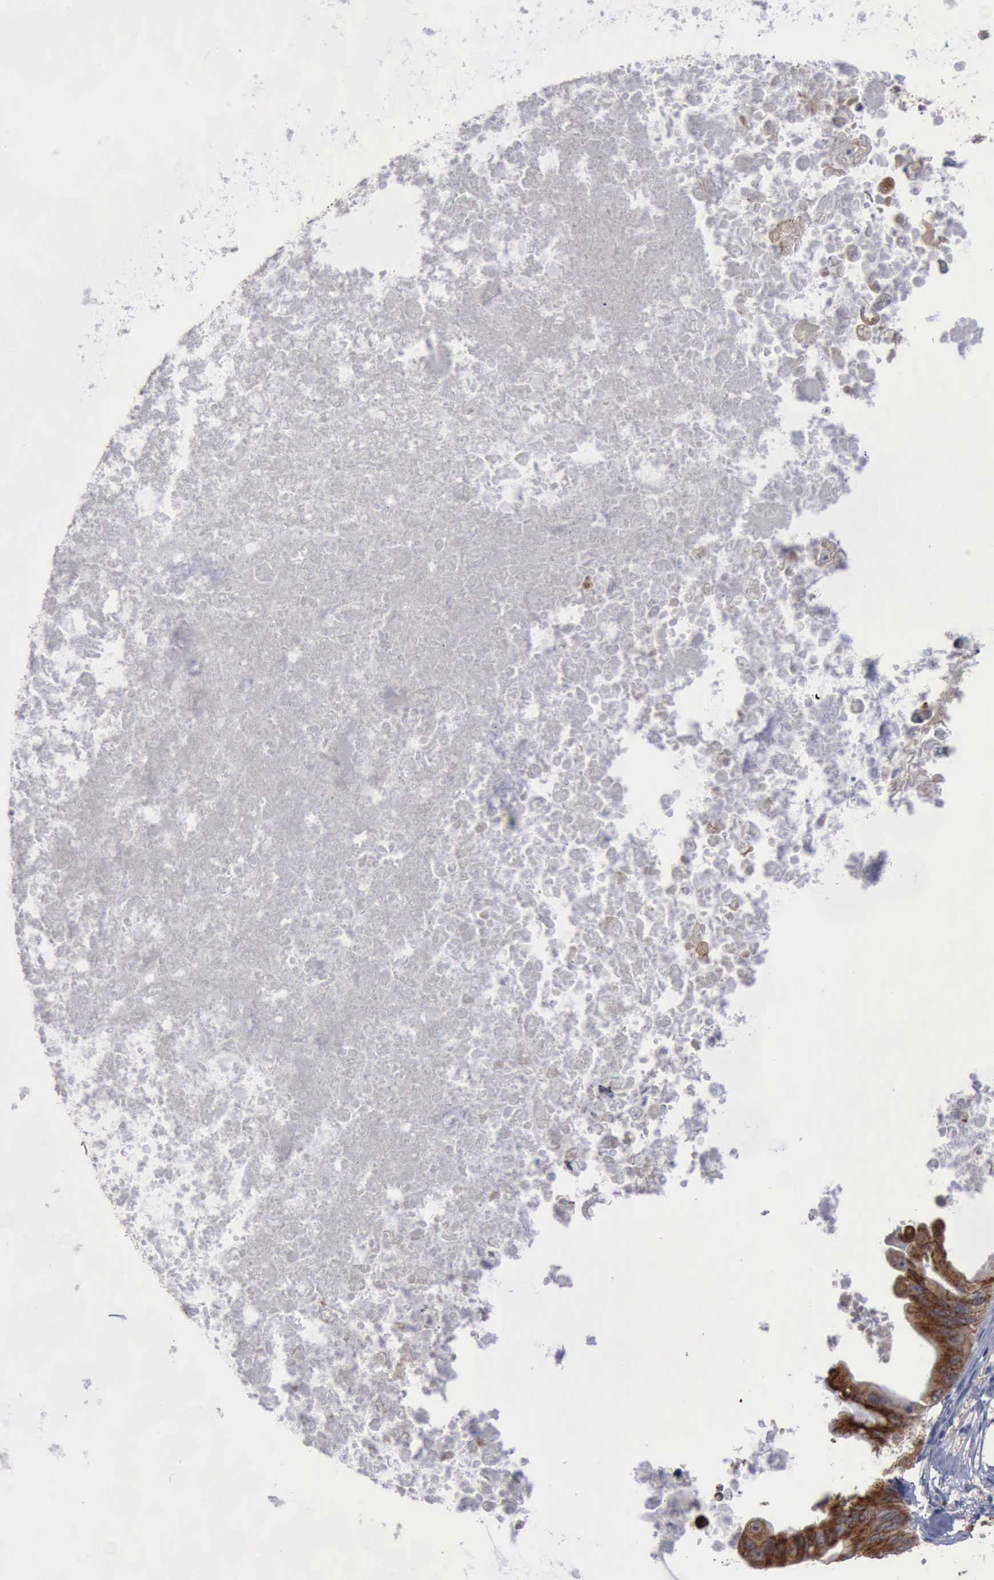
{"staining": {"intensity": "strong", "quantity": ">75%", "location": "cytoplasmic/membranous"}, "tissue": "ovarian cancer", "cell_type": "Tumor cells", "image_type": "cancer", "snomed": [{"axis": "morphology", "description": "Cystadenocarcinoma, mucinous, NOS"}, {"axis": "topography", "description": "Ovary"}], "caption": "Immunohistochemical staining of ovarian cancer (mucinous cystadenocarcinoma) demonstrates high levels of strong cytoplasmic/membranous expression in about >75% of tumor cells.", "gene": "CRKL", "patient": {"sex": "female", "age": 37}}